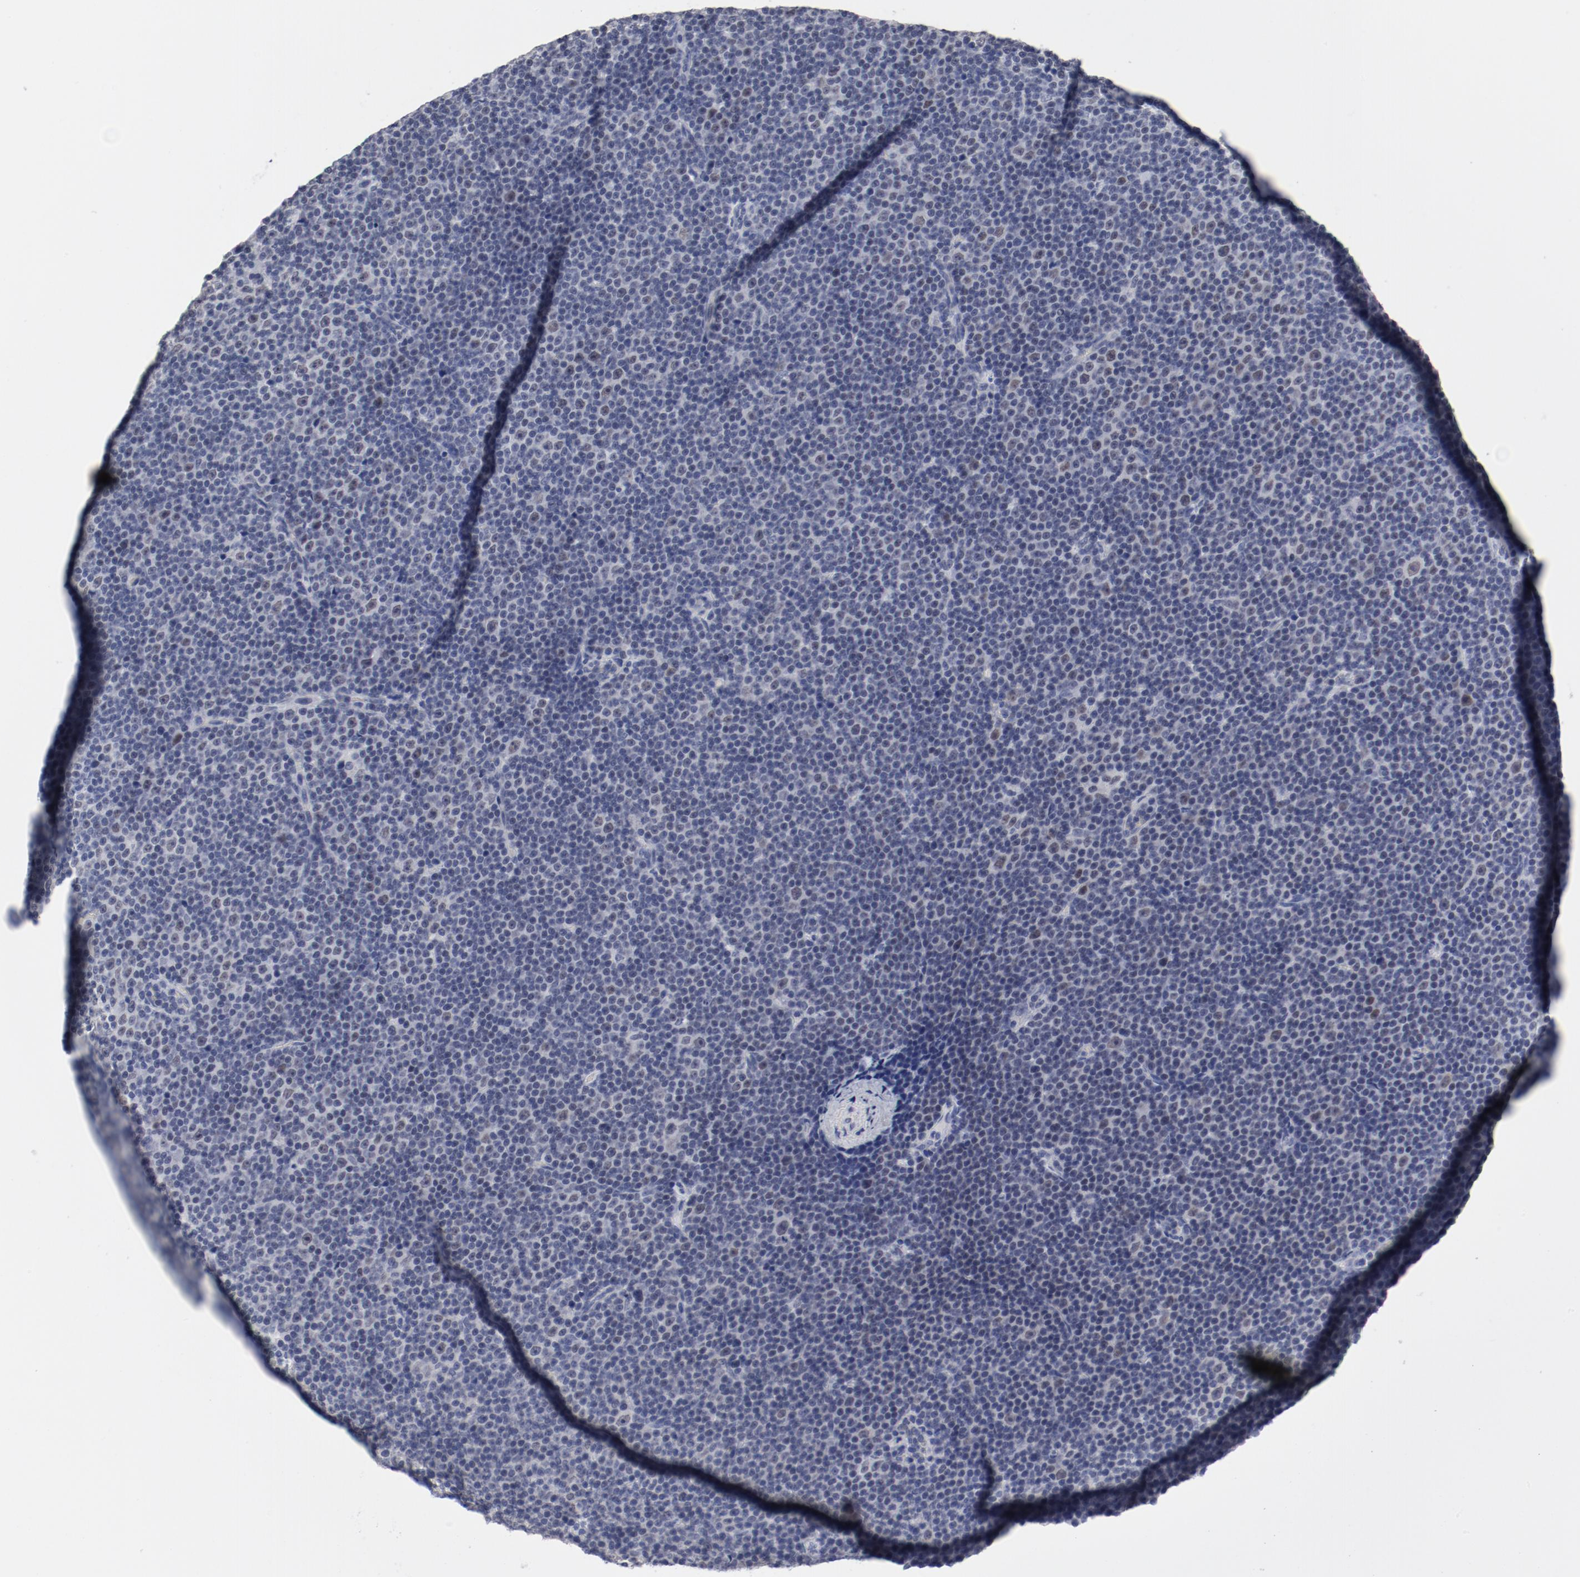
{"staining": {"intensity": "negative", "quantity": "none", "location": "none"}, "tissue": "lymphoma", "cell_type": "Tumor cells", "image_type": "cancer", "snomed": [{"axis": "morphology", "description": "Malignant lymphoma, non-Hodgkin's type, Low grade"}, {"axis": "topography", "description": "Lymph node"}], "caption": "This is an IHC photomicrograph of low-grade malignant lymphoma, non-Hodgkin's type. There is no expression in tumor cells.", "gene": "ANKLE2", "patient": {"sex": "female", "age": 67}}